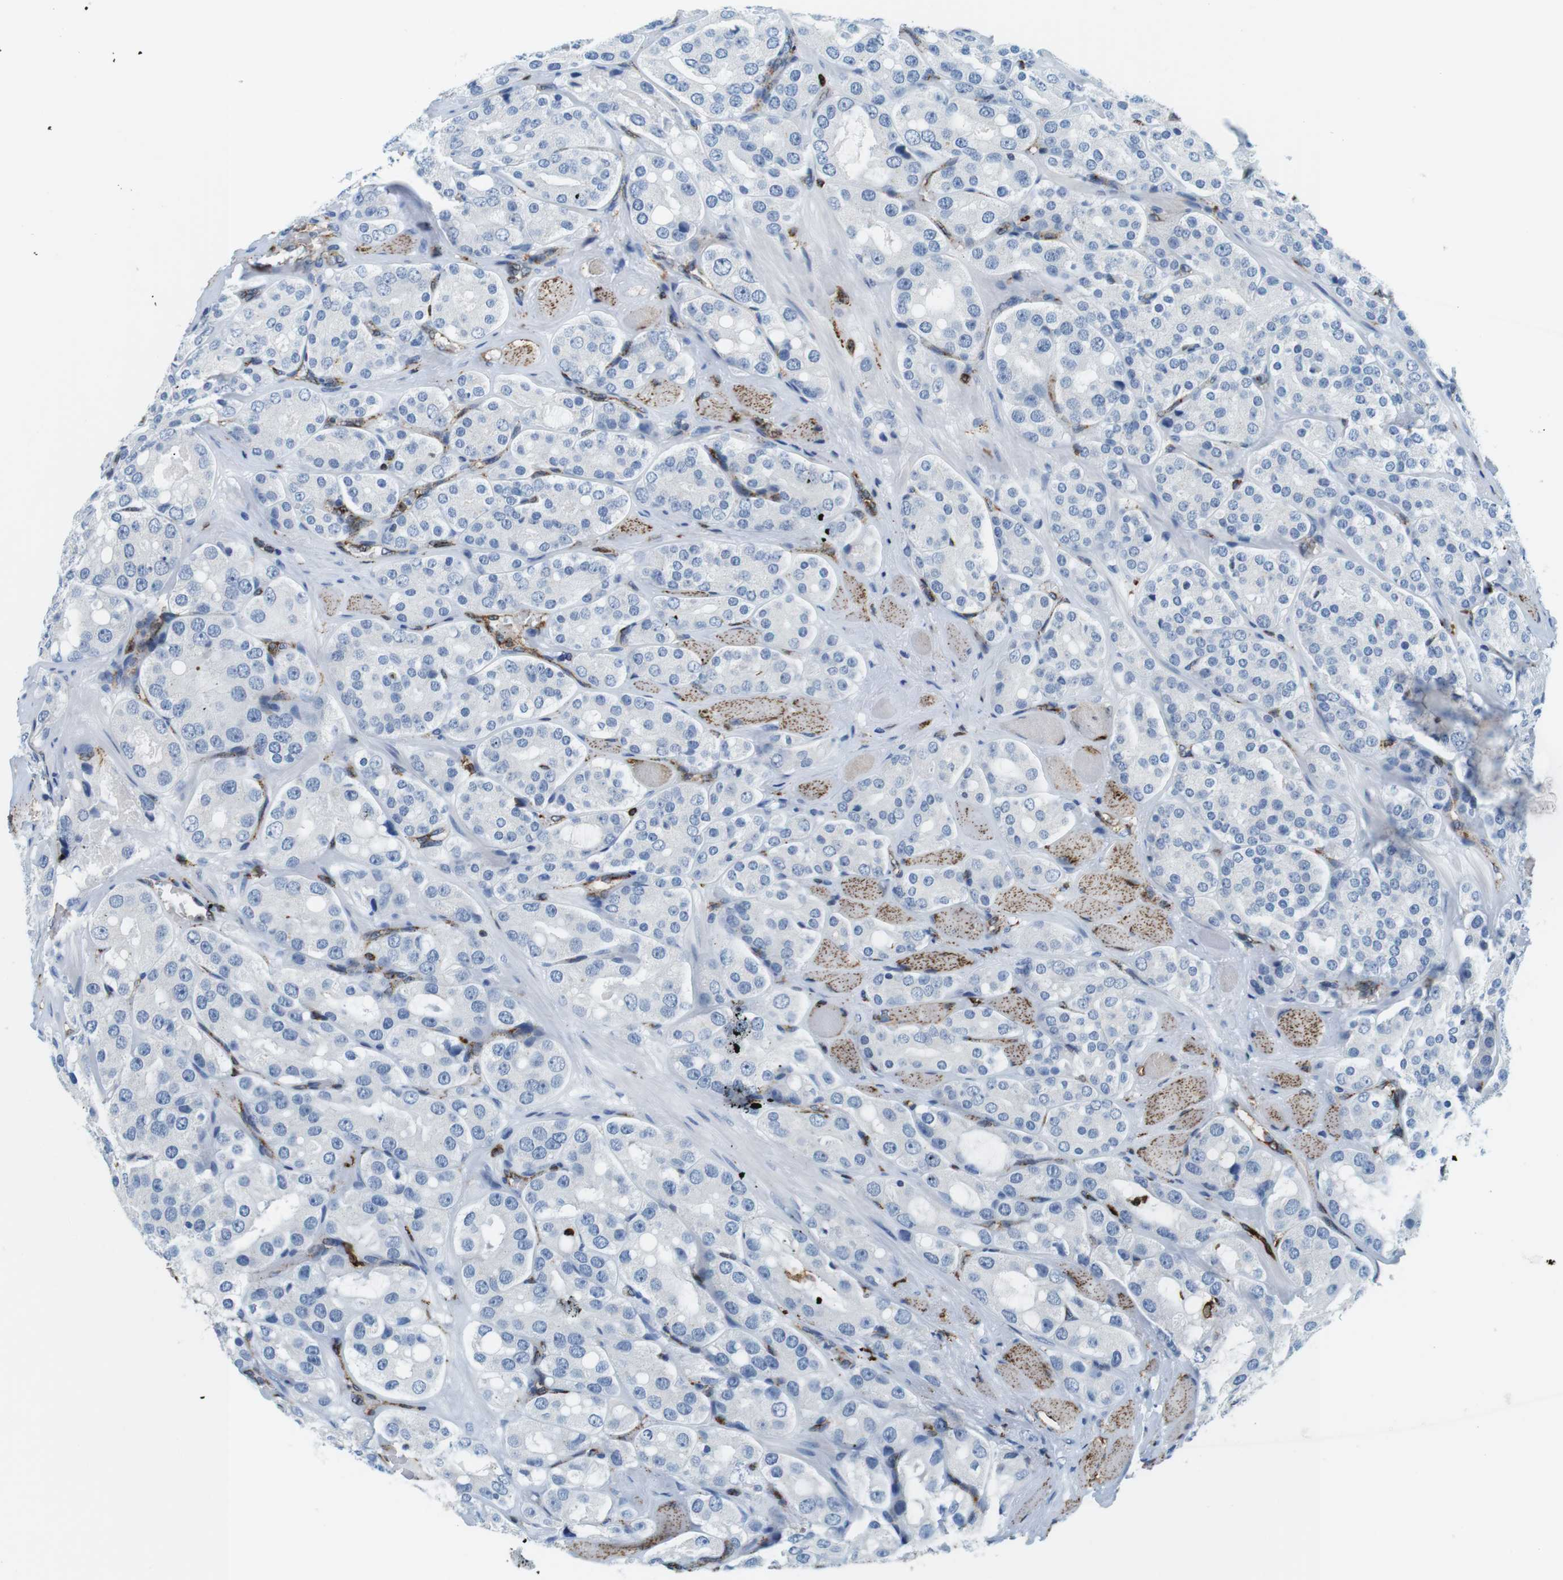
{"staining": {"intensity": "negative", "quantity": "none", "location": "none"}, "tissue": "prostate cancer", "cell_type": "Tumor cells", "image_type": "cancer", "snomed": [{"axis": "morphology", "description": "Adenocarcinoma, High grade"}, {"axis": "topography", "description": "Prostate"}], "caption": "Immunohistochemistry (IHC) of human prostate cancer exhibits no staining in tumor cells.", "gene": "CIITA", "patient": {"sex": "male", "age": 65}}